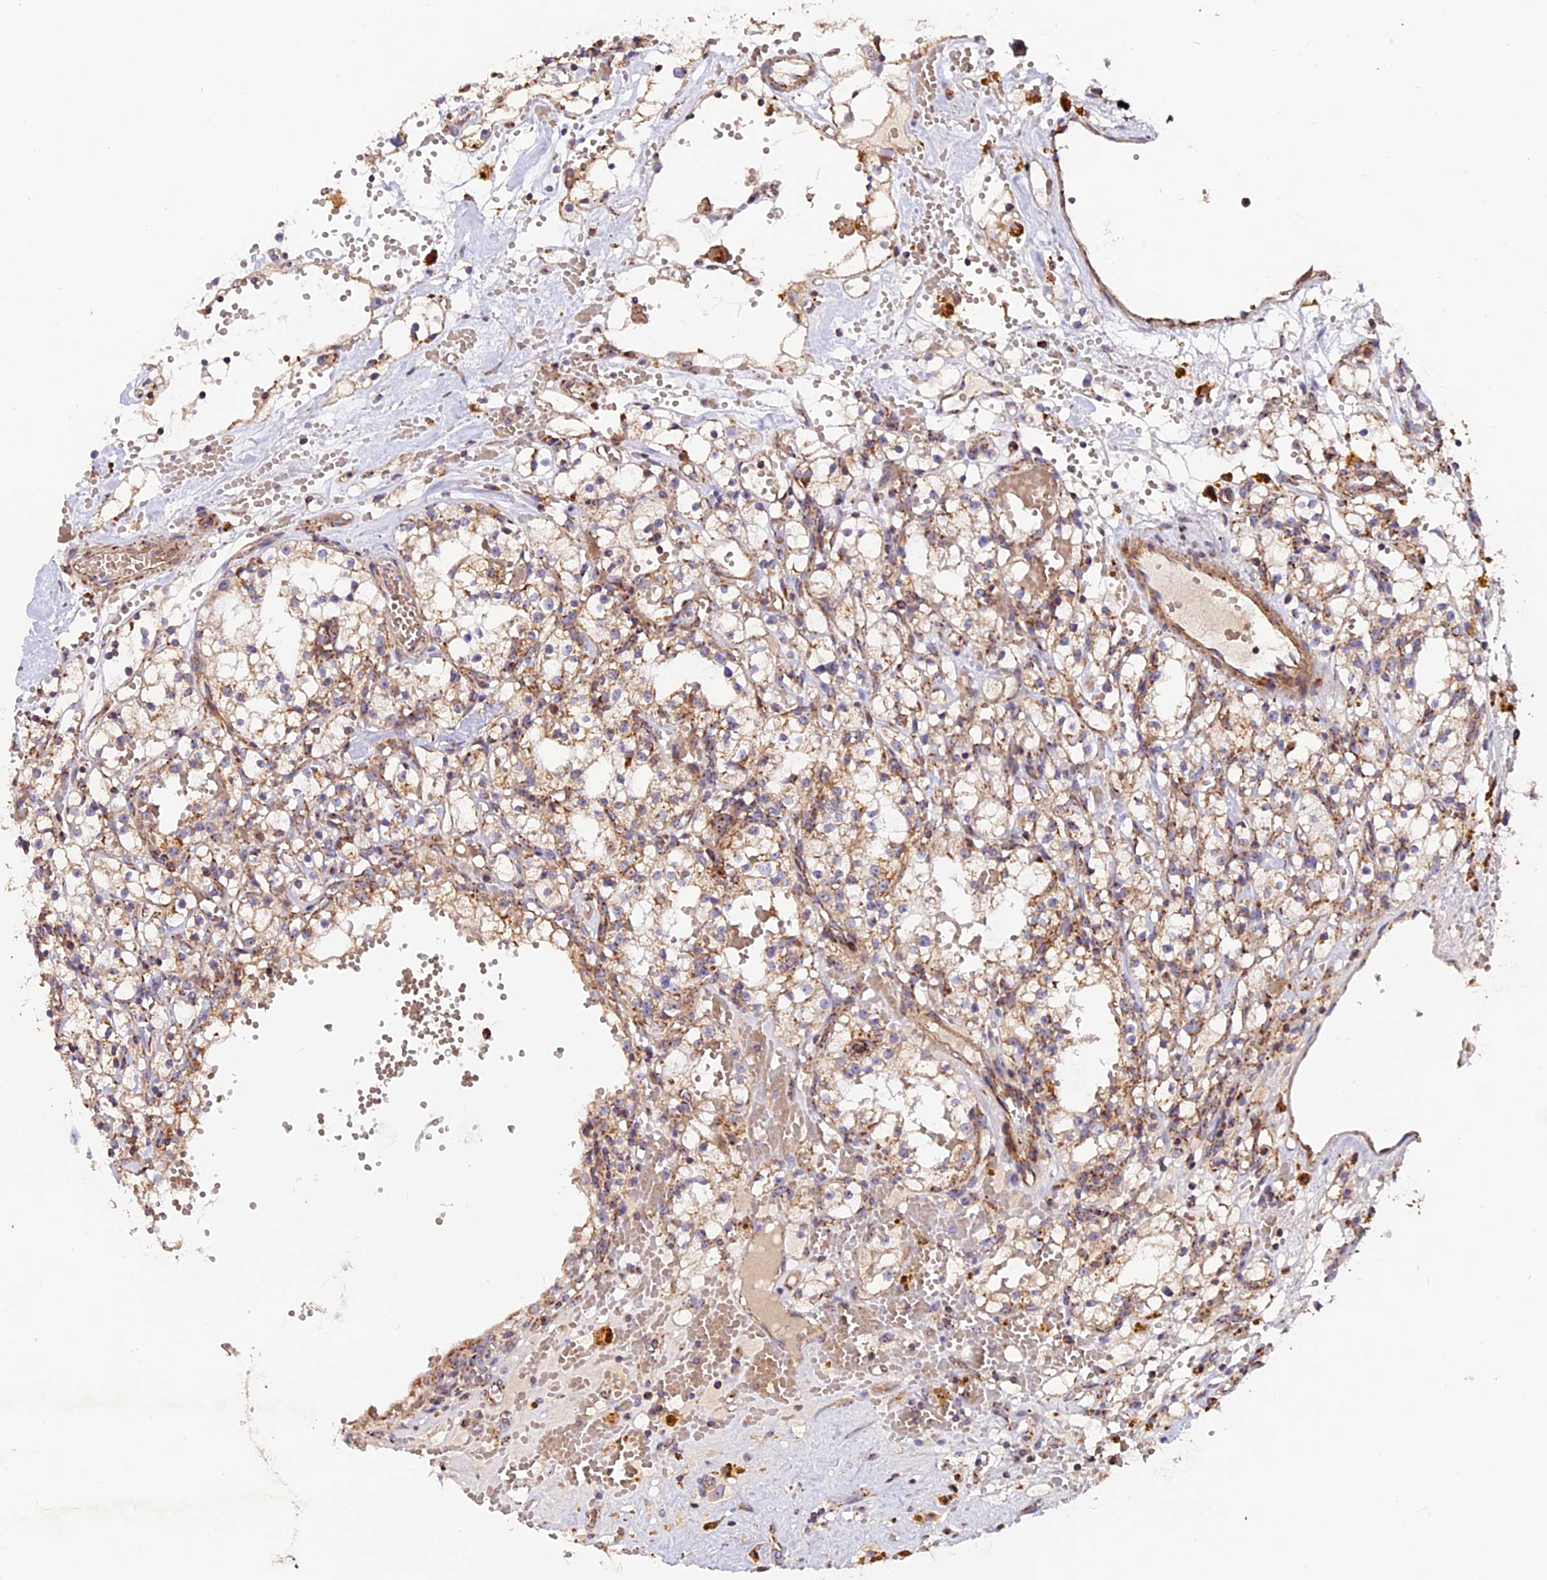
{"staining": {"intensity": "weak", "quantity": ">75%", "location": "cytoplasmic/membranous"}, "tissue": "renal cancer", "cell_type": "Tumor cells", "image_type": "cancer", "snomed": [{"axis": "morphology", "description": "Adenocarcinoma, NOS"}, {"axis": "topography", "description": "Kidney"}], "caption": "IHC histopathology image of neoplastic tissue: renal adenocarcinoma stained using immunohistochemistry (IHC) demonstrates low levels of weak protein expression localized specifically in the cytoplasmic/membranous of tumor cells, appearing as a cytoplasmic/membranous brown color.", "gene": "NDUFA8", "patient": {"sex": "male", "age": 56}}